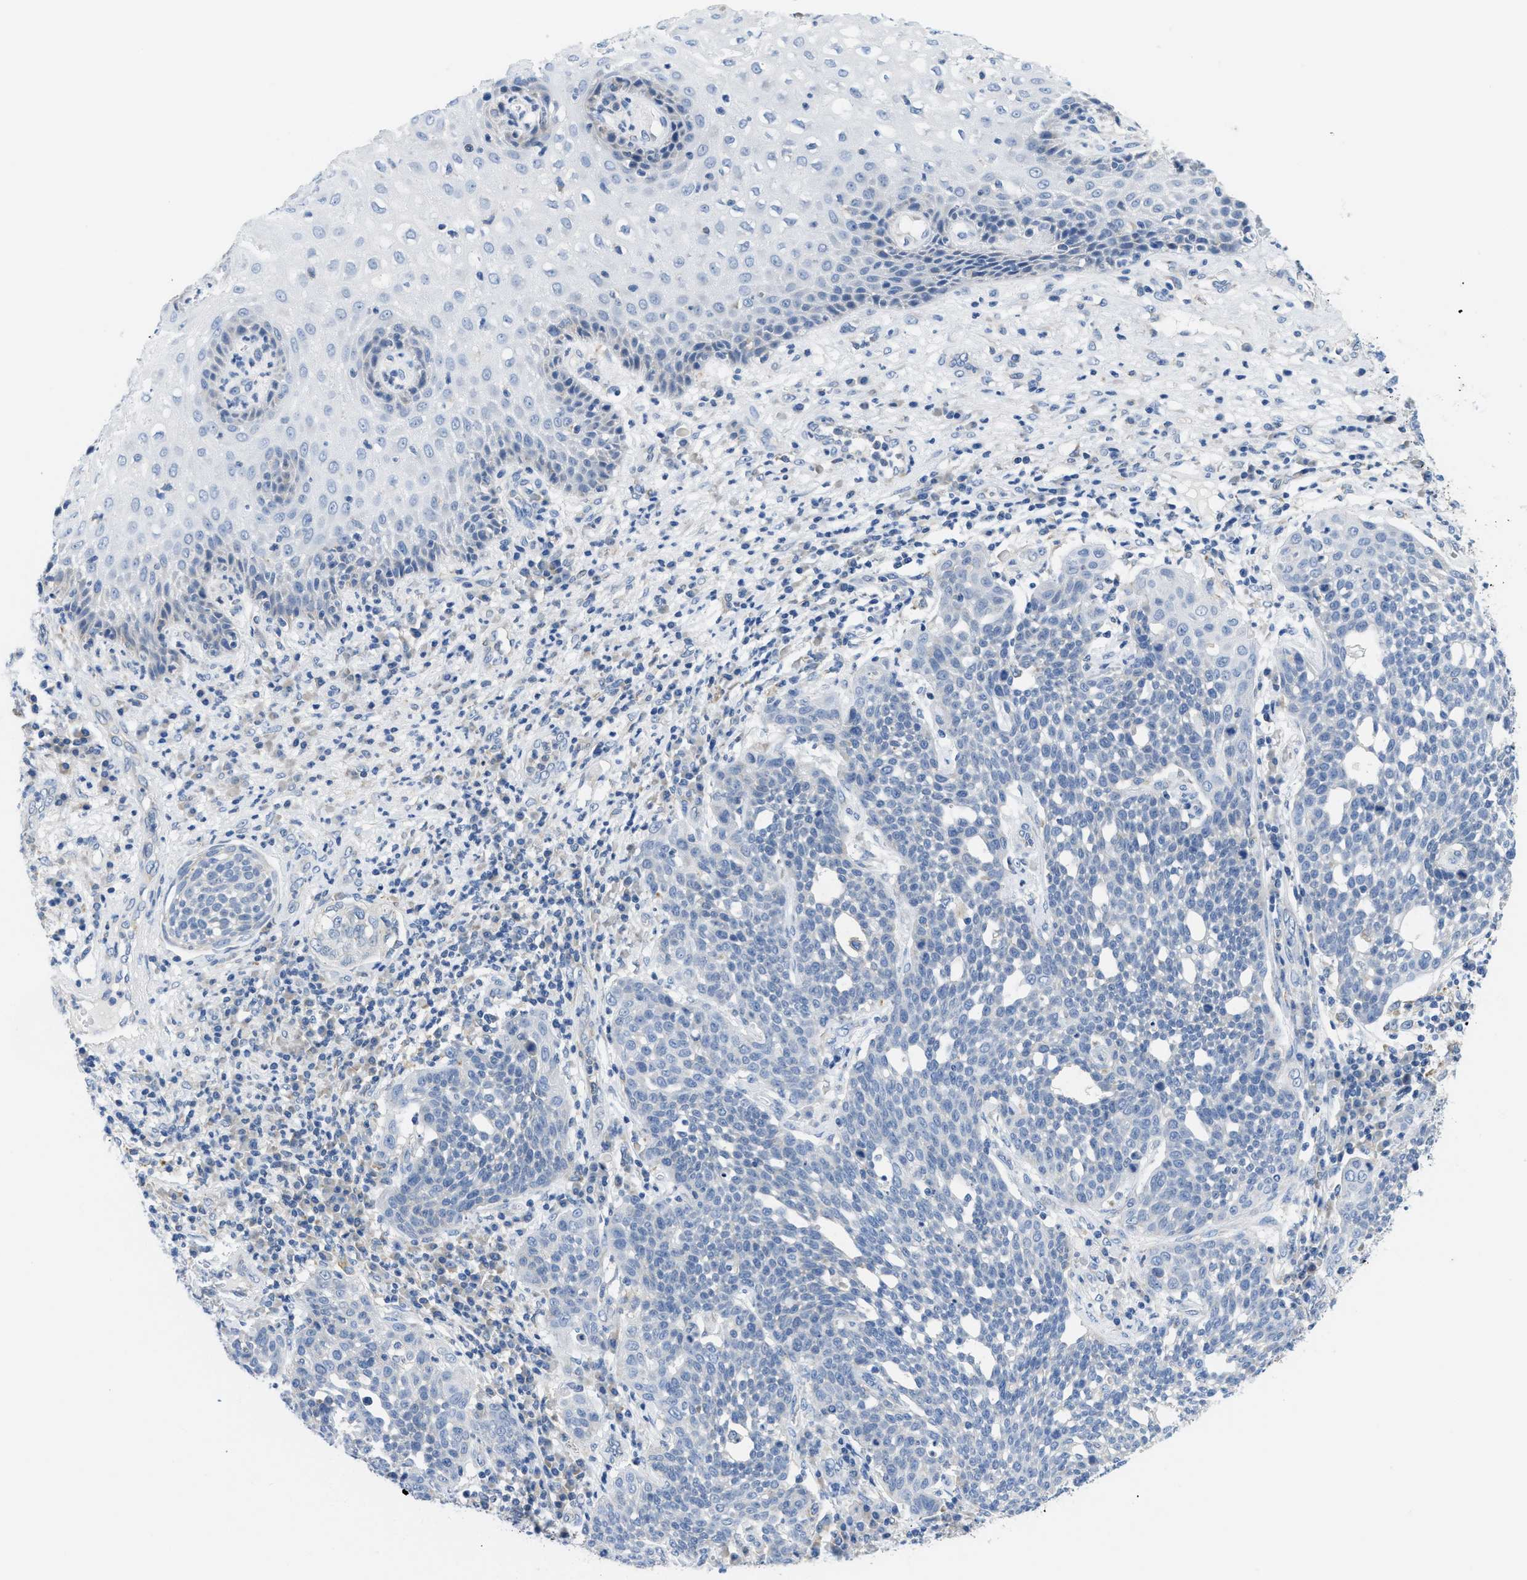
{"staining": {"intensity": "negative", "quantity": "none", "location": "none"}, "tissue": "cervical cancer", "cell_type": "Tumor cells", "image_type": "cancer", "snomed": [{"axis": "morphology", "description": "Squamous cell carcinoma, NOS"}, {"axis": "topography", "description": "Cervix"}], "caption": "A high-resolution micrograph shows immunohistochemistry (IHC) staining of squamous cell carcinoma (cervical), which displays no significant positivity in tumor cells. The staining was performed using DAB (3,3'-diaminobenzidine) to visualize the protein expression in brown, while the nuclei were stained in blue with hematoxylin (Magnification: 20x).", "gene": "PTDSS1", "patient": {"sex": "female", "age": 34}}